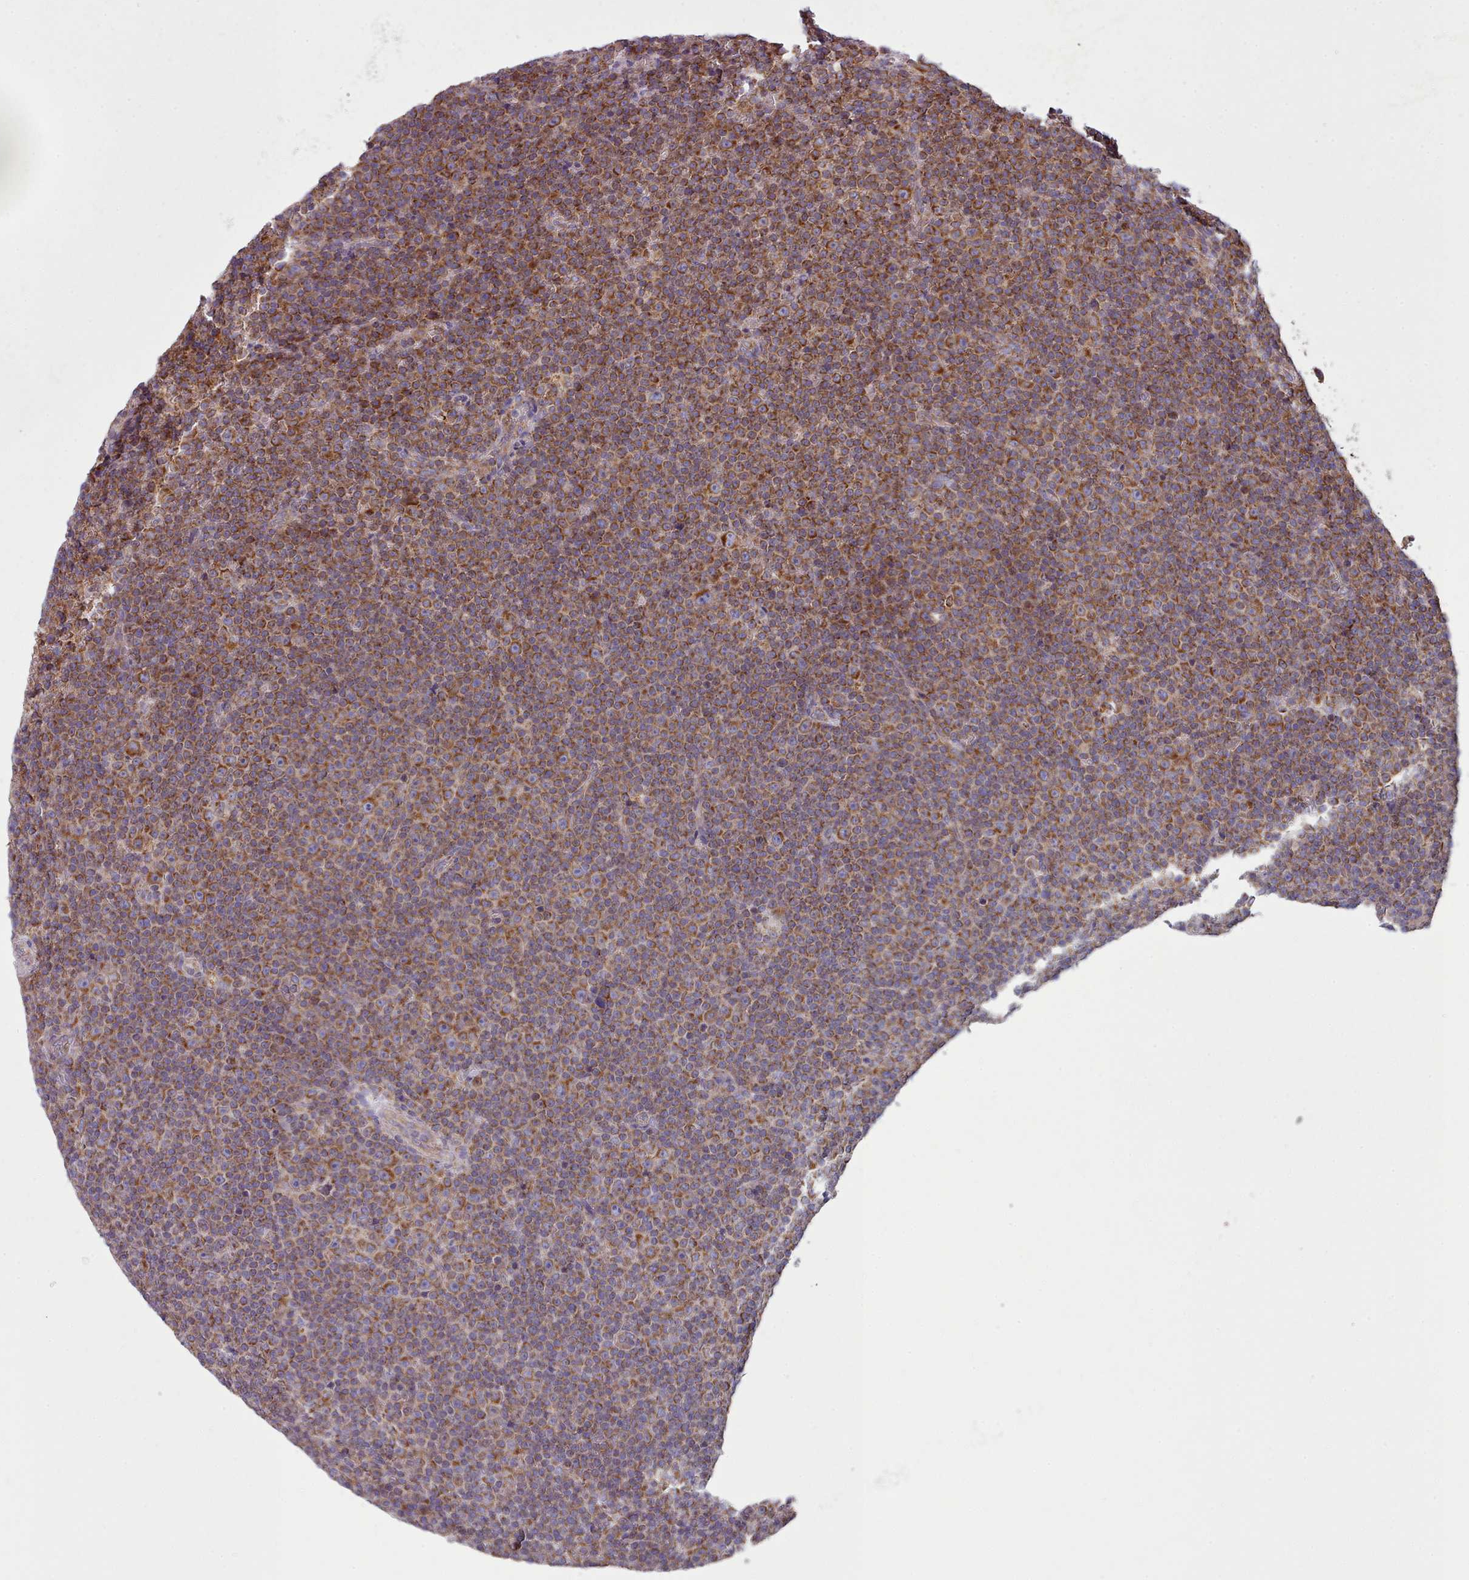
{"staining": {"intensity": "strong", "quantity": ">75%", "location": "cytoplasmic/membranous"}, "tissue": "lymphoma", "cell_type": "Tumor cells", "image_type": "cancer", "snomed": [{"axis": "morphology", "description": "Malignant lymphoma, non-Hodgkin's type, Low grade"}, {"axis": "topography", "description": "Lymph node"}], "caption": "Immunohistochemistry micrograph of neoplastic tissue: lymphoma stained using IHC displays high levels of strong protein expression localized specifically in the cytoplasmic/membranous of tumor cells, appearing as a cytoplasmic/membranous brown color.", "gene": "SRP54", "patient": {"sex": "female", "age": 67}}